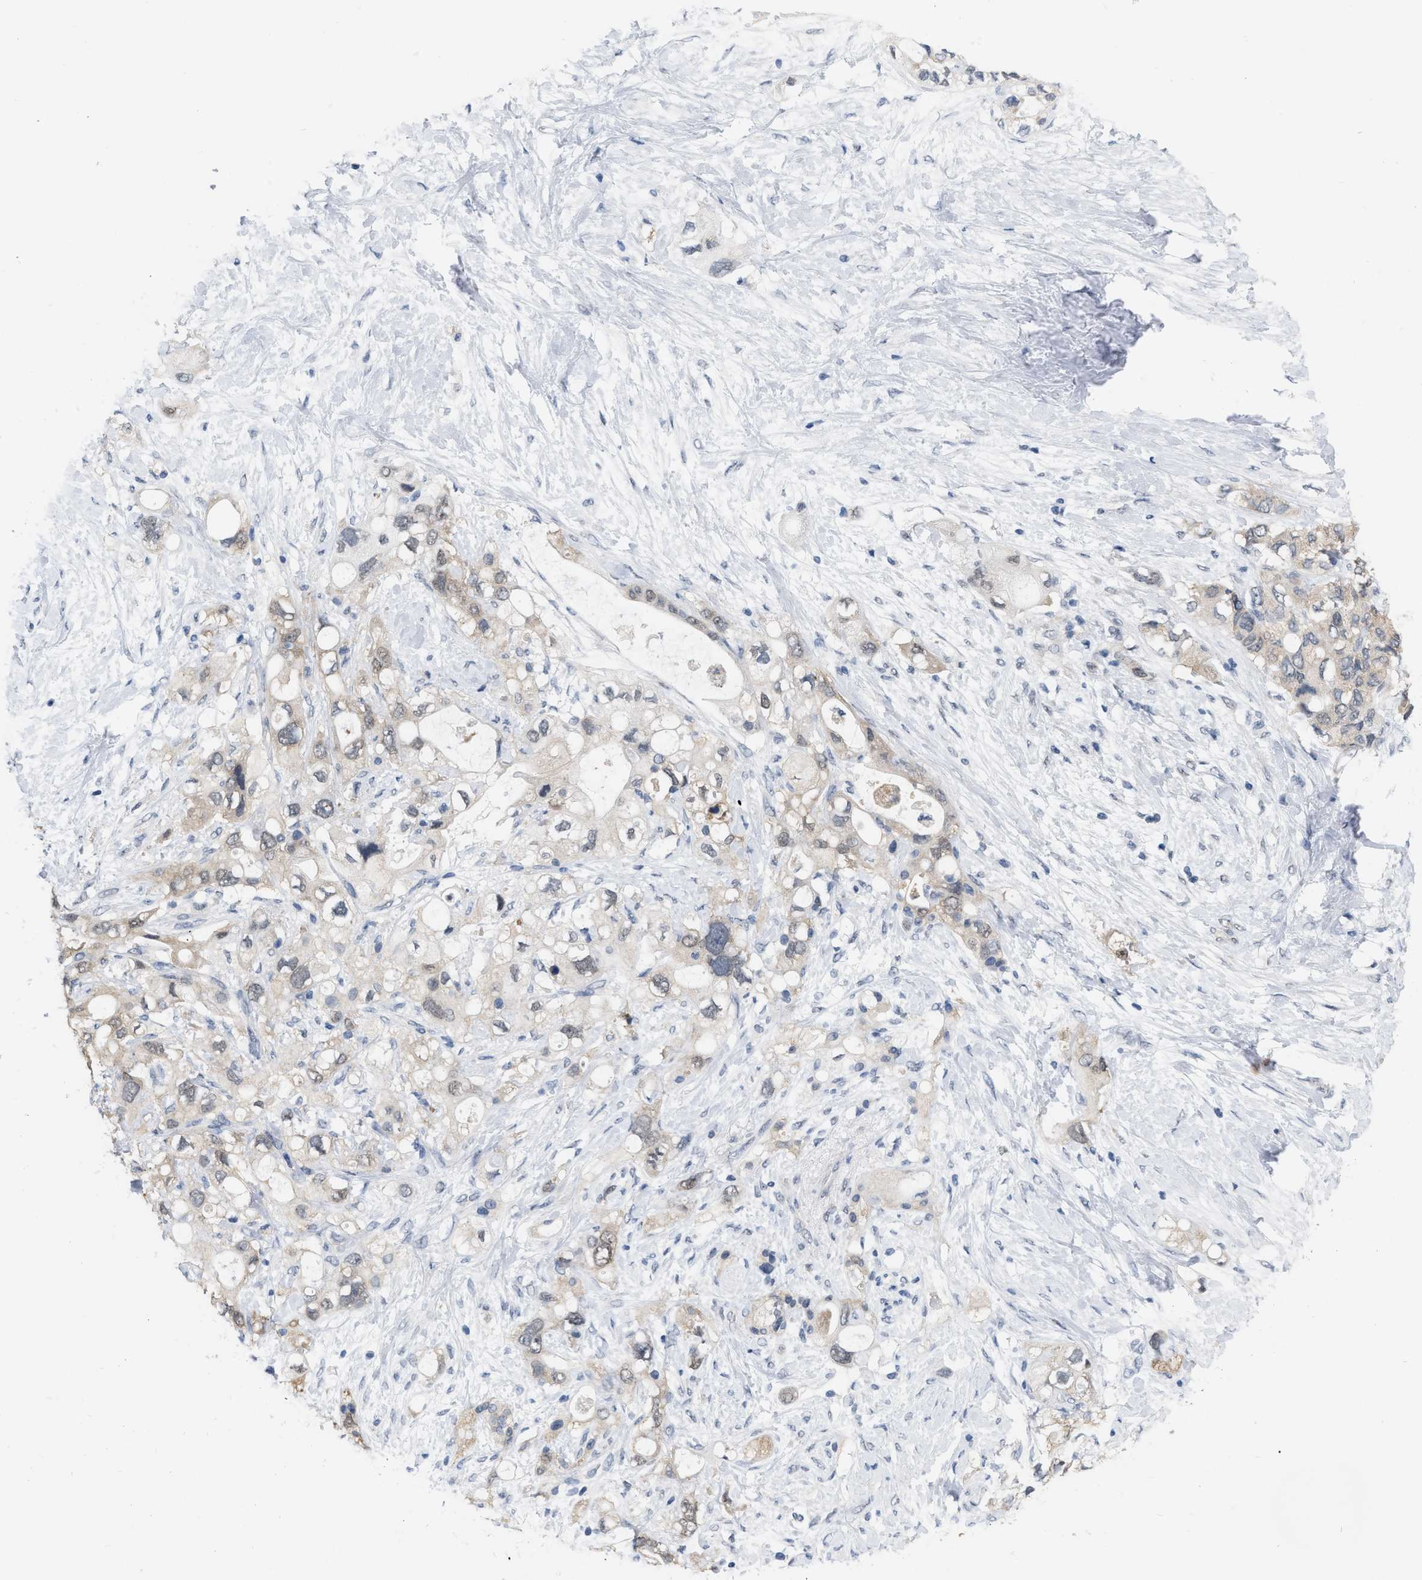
{"staining": {"intensity": "moderate", "quantity": "<25%", "location": "cytoplasmic/membranous,nuclear"}, "tissue": "pancreatic cancer", "cell_type": "Tumor cells", "image_type": "cancer", "snomed": [{"axis": "morphology", "description": "Adenocarcinoma, NOS"}, {"axis": "topography", "description": "Pancreas"}], "caption": "The histopathology image exhibits staining of pancreatic adenocarcinoma, revealing moderate cytoplasmic/membranous and nuclear protein staining (brown color) within tumor cells.", "gene": "RUVBL1", "patient": {"sex": "female", "age": 56}}